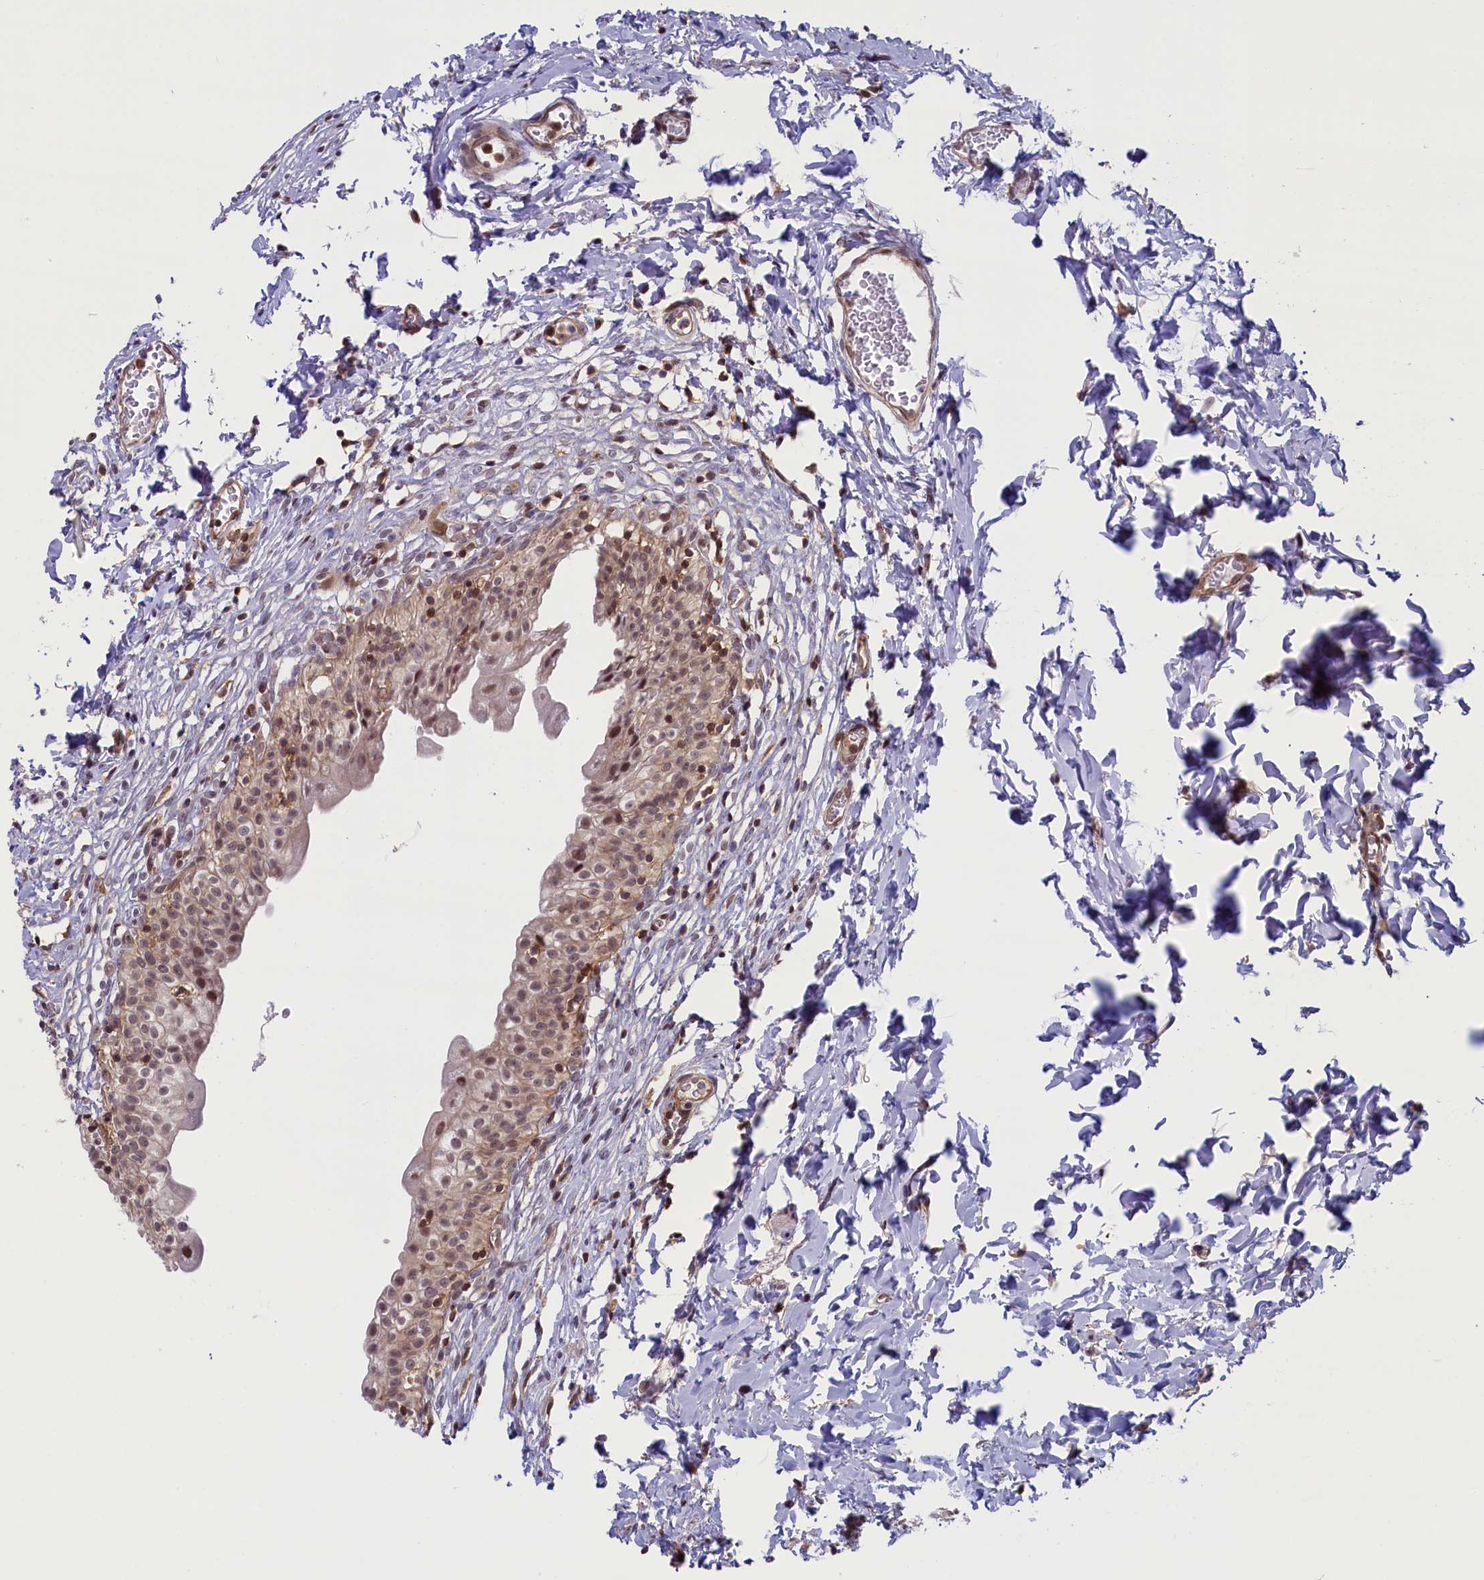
{"staining": {"intensity": "moderate", "quantity": ">75%", "location": "cytoplasmic/membranous,nuclear"}, "tissue": "urinary bladder", "cell_type": "Urothelial cells", "image_type": "normal", "snomed": [{"axis": "morphology", "description": "Normal tissue, NOS"}, {"axis": "topography", "description": "Urinary bladder"}], "caption": "The micrograph shows immunohistochemical staining of benign urinary bladder. There is moderate cytoplasmic/membranous,nuclear staining is appreciated in about >75% of urothelial cells. (DAB IHC with brightfield microscopy, high magnification).", "gene": "FCHO1", "patient": {"sex": "male", "age": 55}}